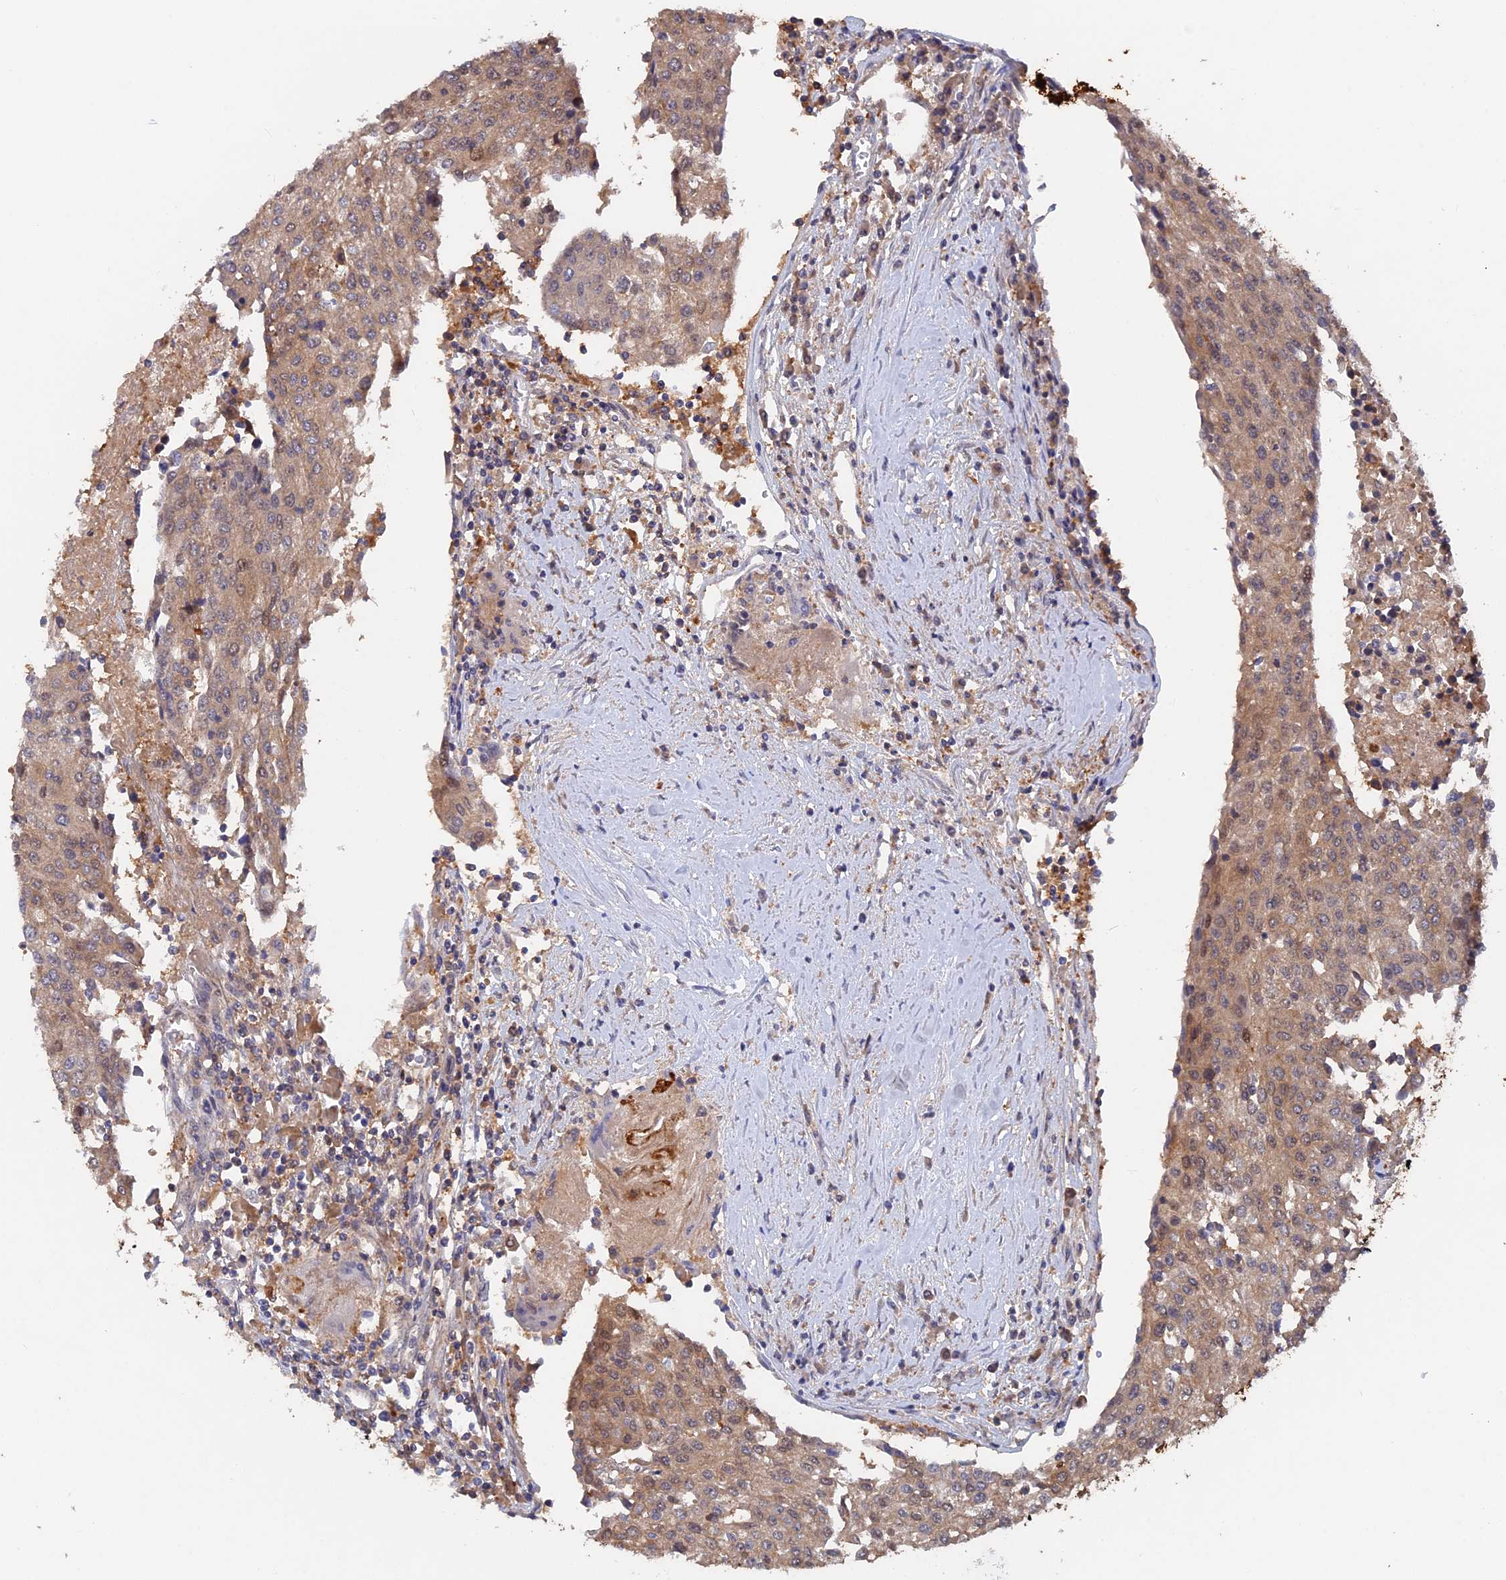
{"staining": {"intensity": "weak", "quantity": ">75%", "location": "cytoplasmic/membranous"}, "tissue": "urothelial cancer", "cell_type": "Tumor cells", "image_type": "cancer", "snomed": [{"axis": "morphology", "description": "Urothelial carcinoma, High grade"}, {"axis": "topography", "description": "Urinary bladder"}], "caption": "An immunohistochemistry (IHC) photomicrograph of neoplastic tissue is shown. Protein staining in brown labels weak cytoplasmic/membranous positivity in urothelial carcinoma (high-grade) within tumor cells.", "gene": "BLVRA", "patient": {"sex": "female", "age": 85}}